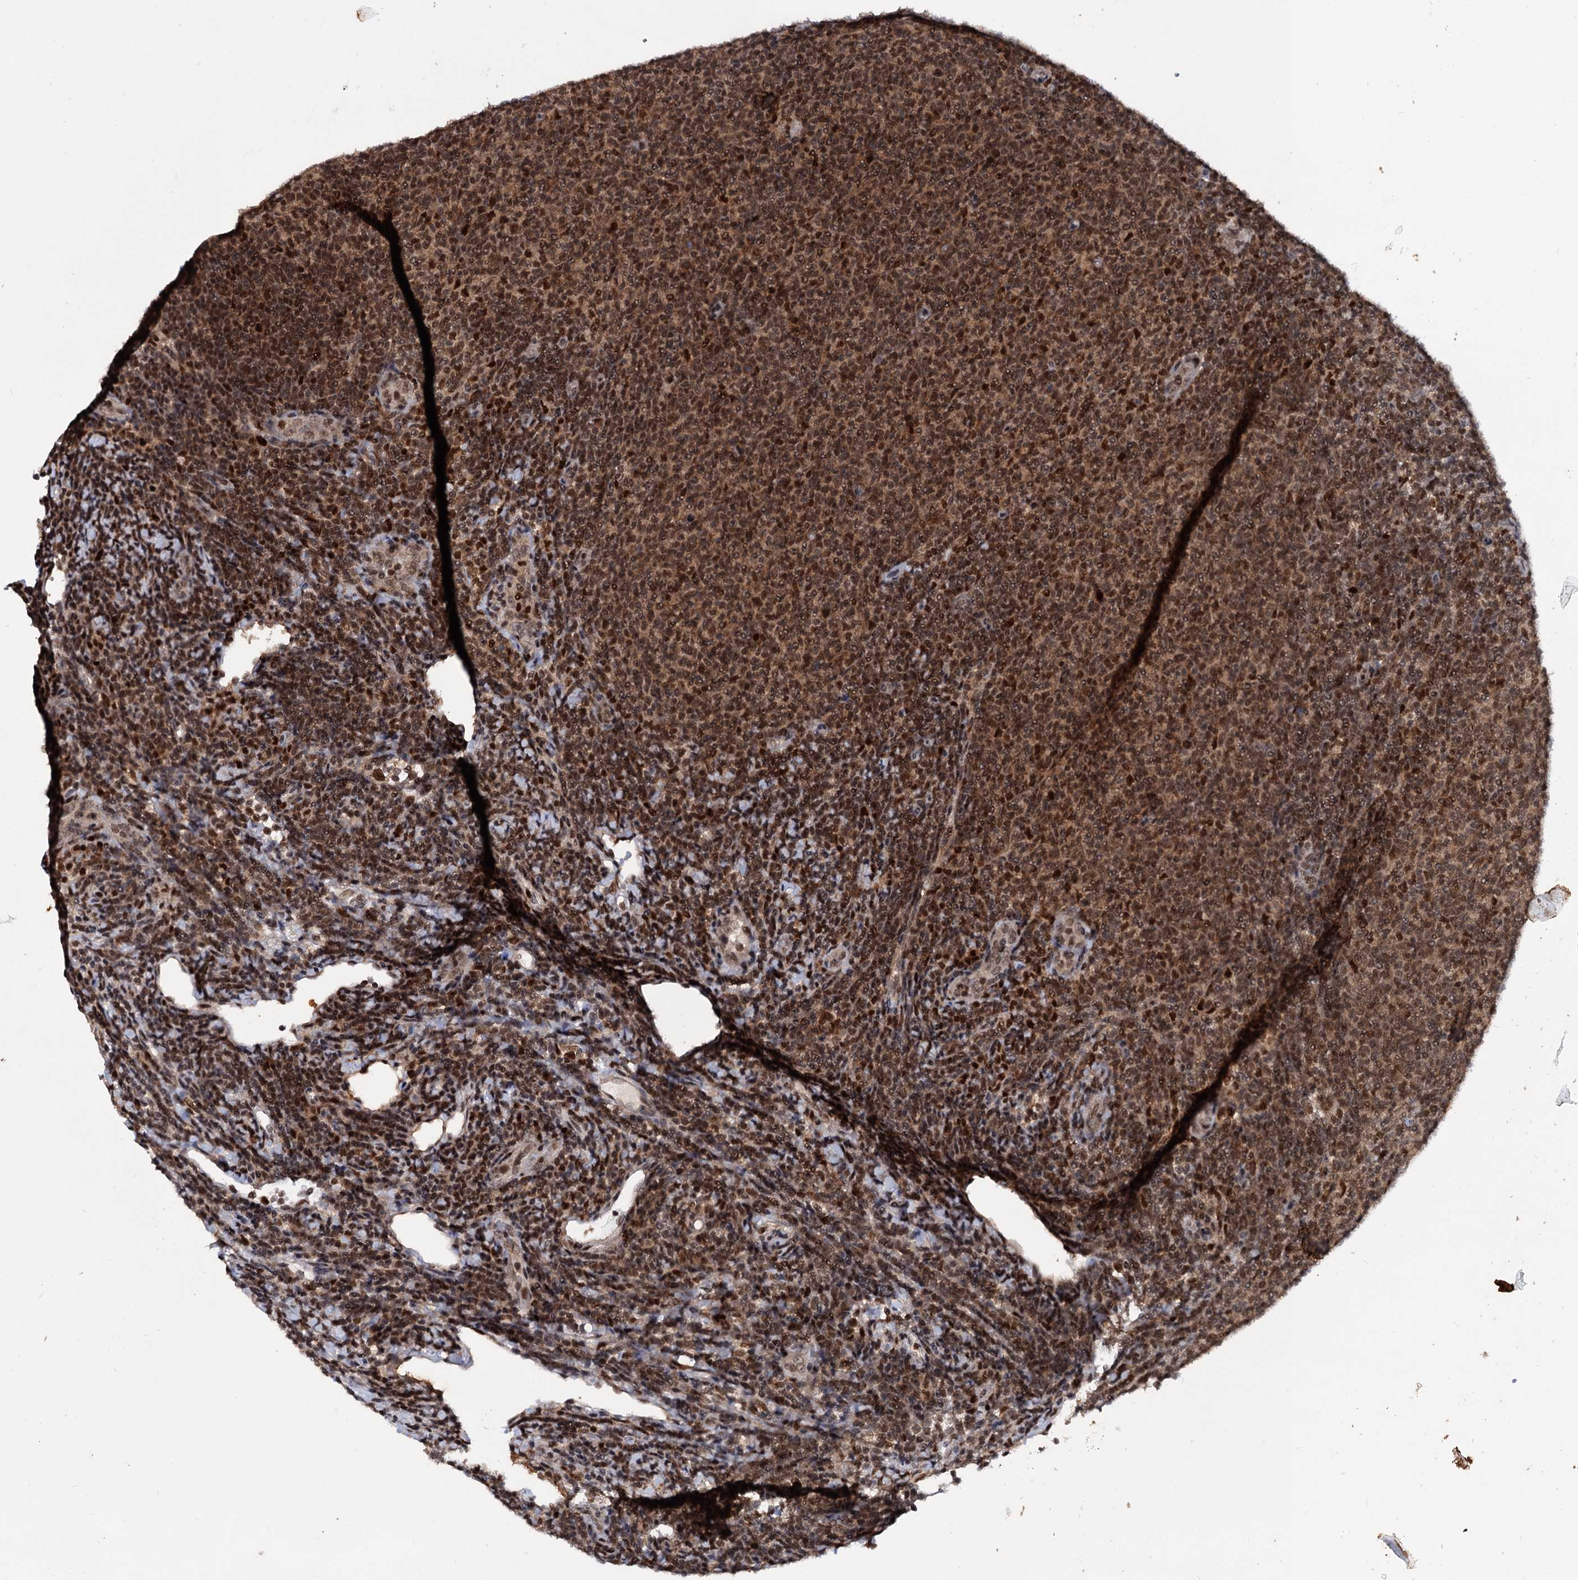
{"staining": {"intensity": "moderate", "quantity": ">75%", "location": "cytoplasmic/membranous,nuclear"}, "tissue": "lymphoma", "cell_type": "Tumor cells", "image_type": "cancer", "snomed": [{"axis": "morphology", "description": "Malignant lymphoma, non-Hodgkin's type, Low grade"}, {"axis": "topography", "description": "Lymph node"}], "caption": "The photomicrograph demonstrates staining of malignant lymphoma, non-Hodgkin's type (low-grade), revealing moderate cytoplasmic/membranous and nuclear protein expression (brown color) within tumor cells.", "gene": "RNASEH2B", "patient": {"sex": "male", "age": 66}}